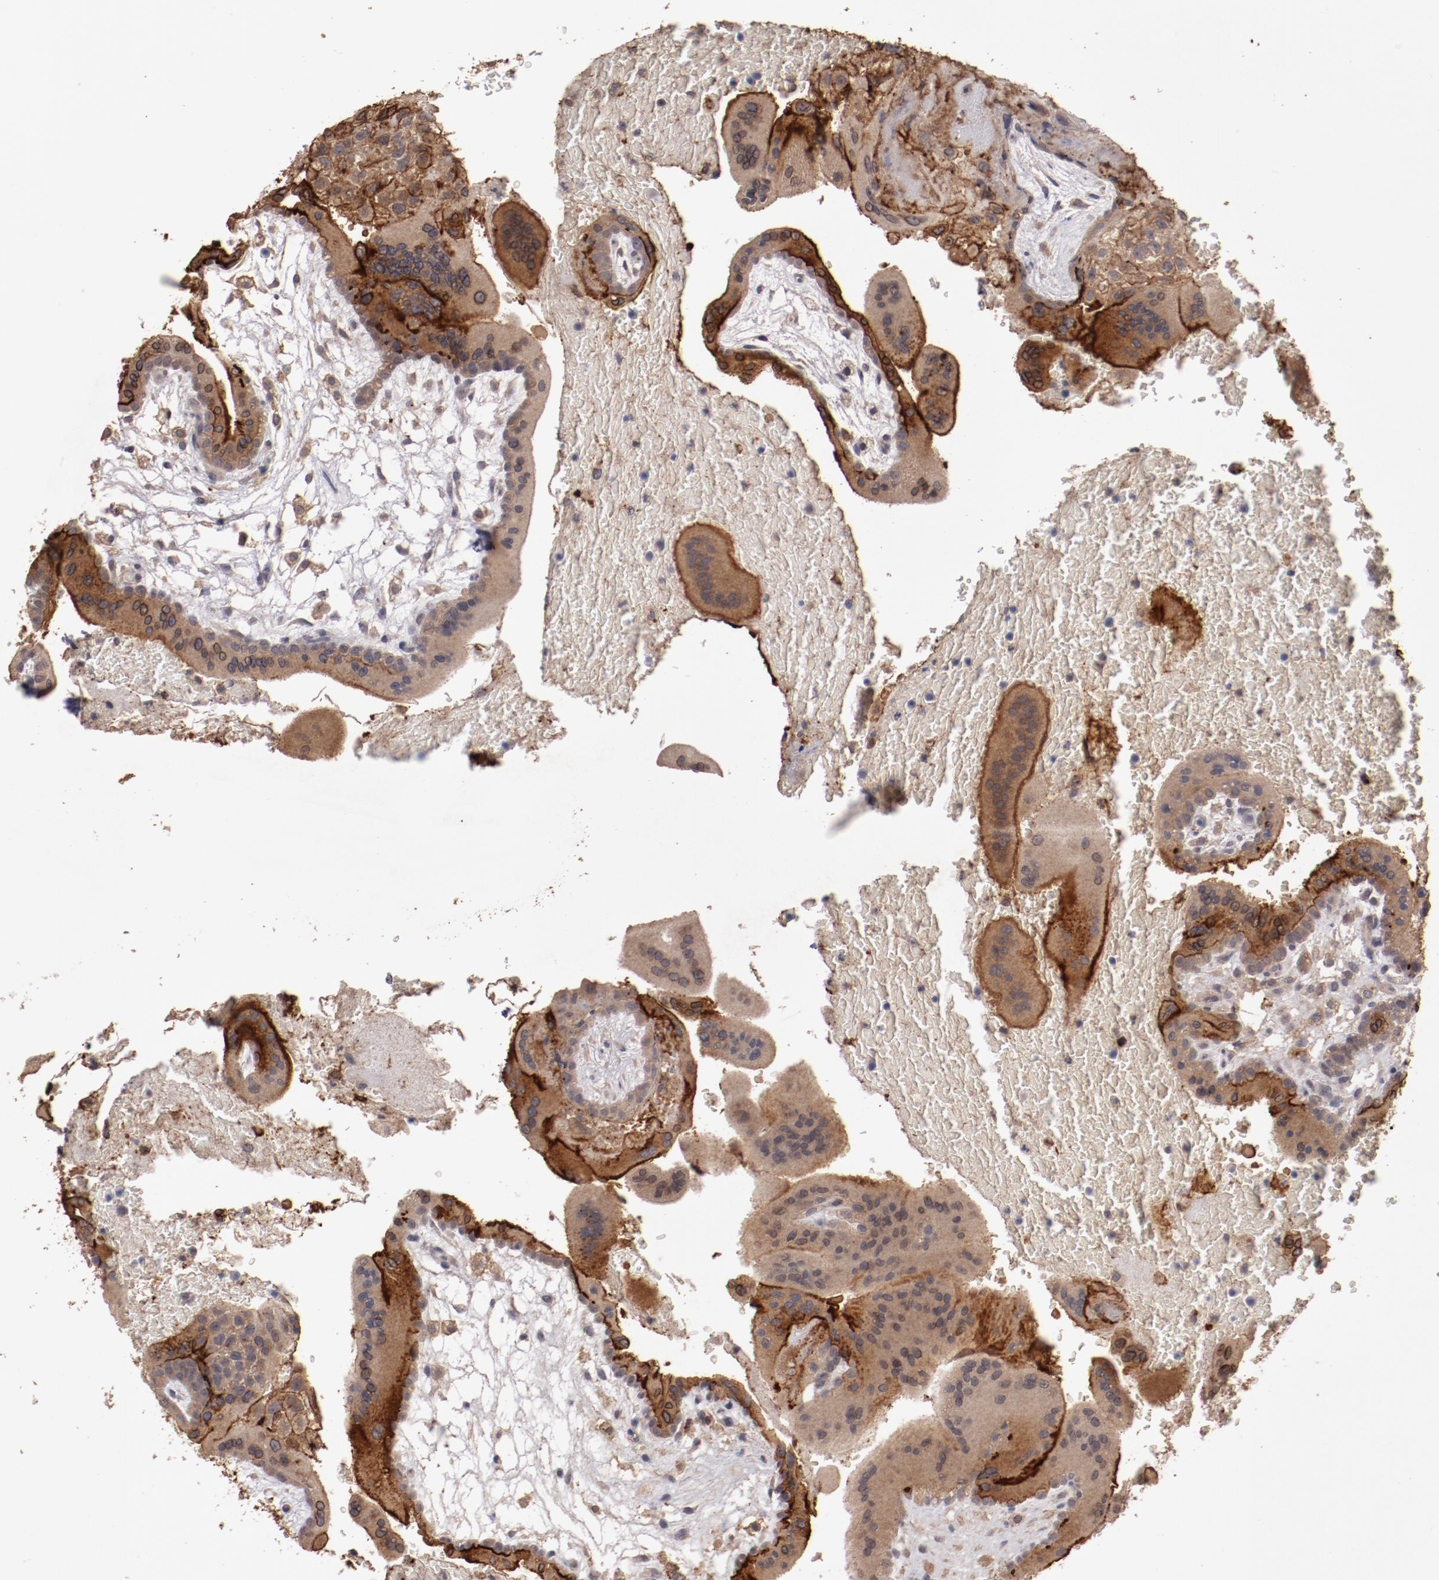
{"staining": {"intensity": "strong", "quantity": ">75%", "location": "cytoplasmic/membranous"}, "tissue": "placenta", "cell_type": "Trophoblastic cells", "image_type": "normal", "snomed": [{"axis": "morphology", "description": "Normal tissue, NOS"}, {"axis": "topography", "description": "Placenta"}], "caption": "High-power microscopy captured an immunohistochemistry (IHC) image of unremarkable placenta, revealing strong cytoplasmic/membranous staining in approximately >75% of trophoblastic cells. (Stains: DAB in brown, nuclei in blue, Microscopy: brightfield microscopy at high magnification).", "gene": "LRRC75B", "patient": {"sex": "female", "age": 35}}